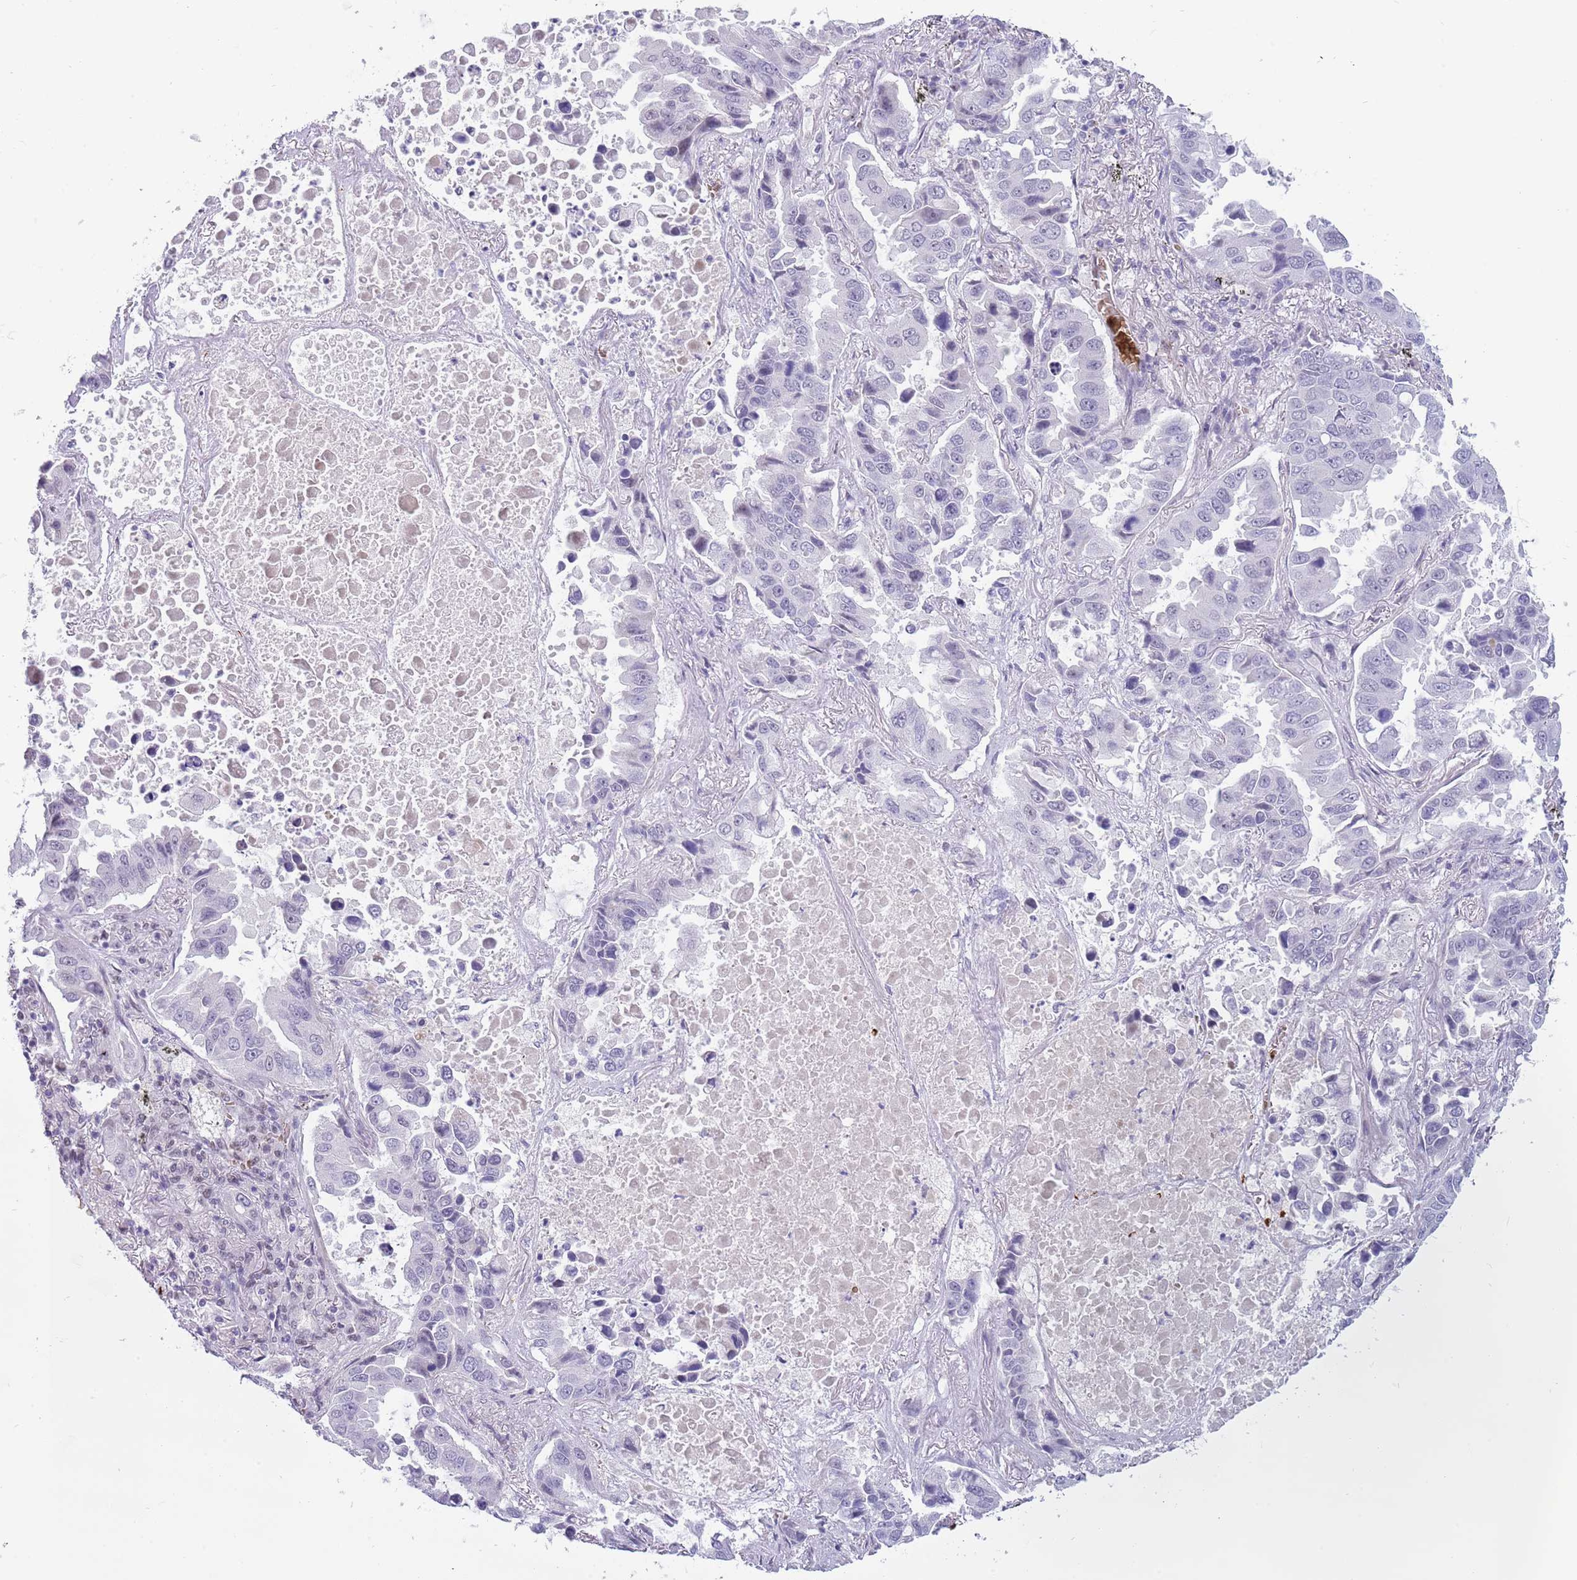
{"staining": {"intensity": "negative", "quantity": "none", "location": "none"}, "tissue": "lung cancer", "cell_type": "Tumor cells", "image_type": "cancer", "snomed": [{"axis": "morphology", "description": "Adenocarcinoma, NOS"}, {"axis": "topography", "description": "Lung"}], "caption": "This is an immunohistochemistry (IHC) photomicrograph of adenocarcinoma (lung). There is no expression in tumor cells.", "gene": "LYPD6B", "patient": {"sex": "male", "age": 64}}